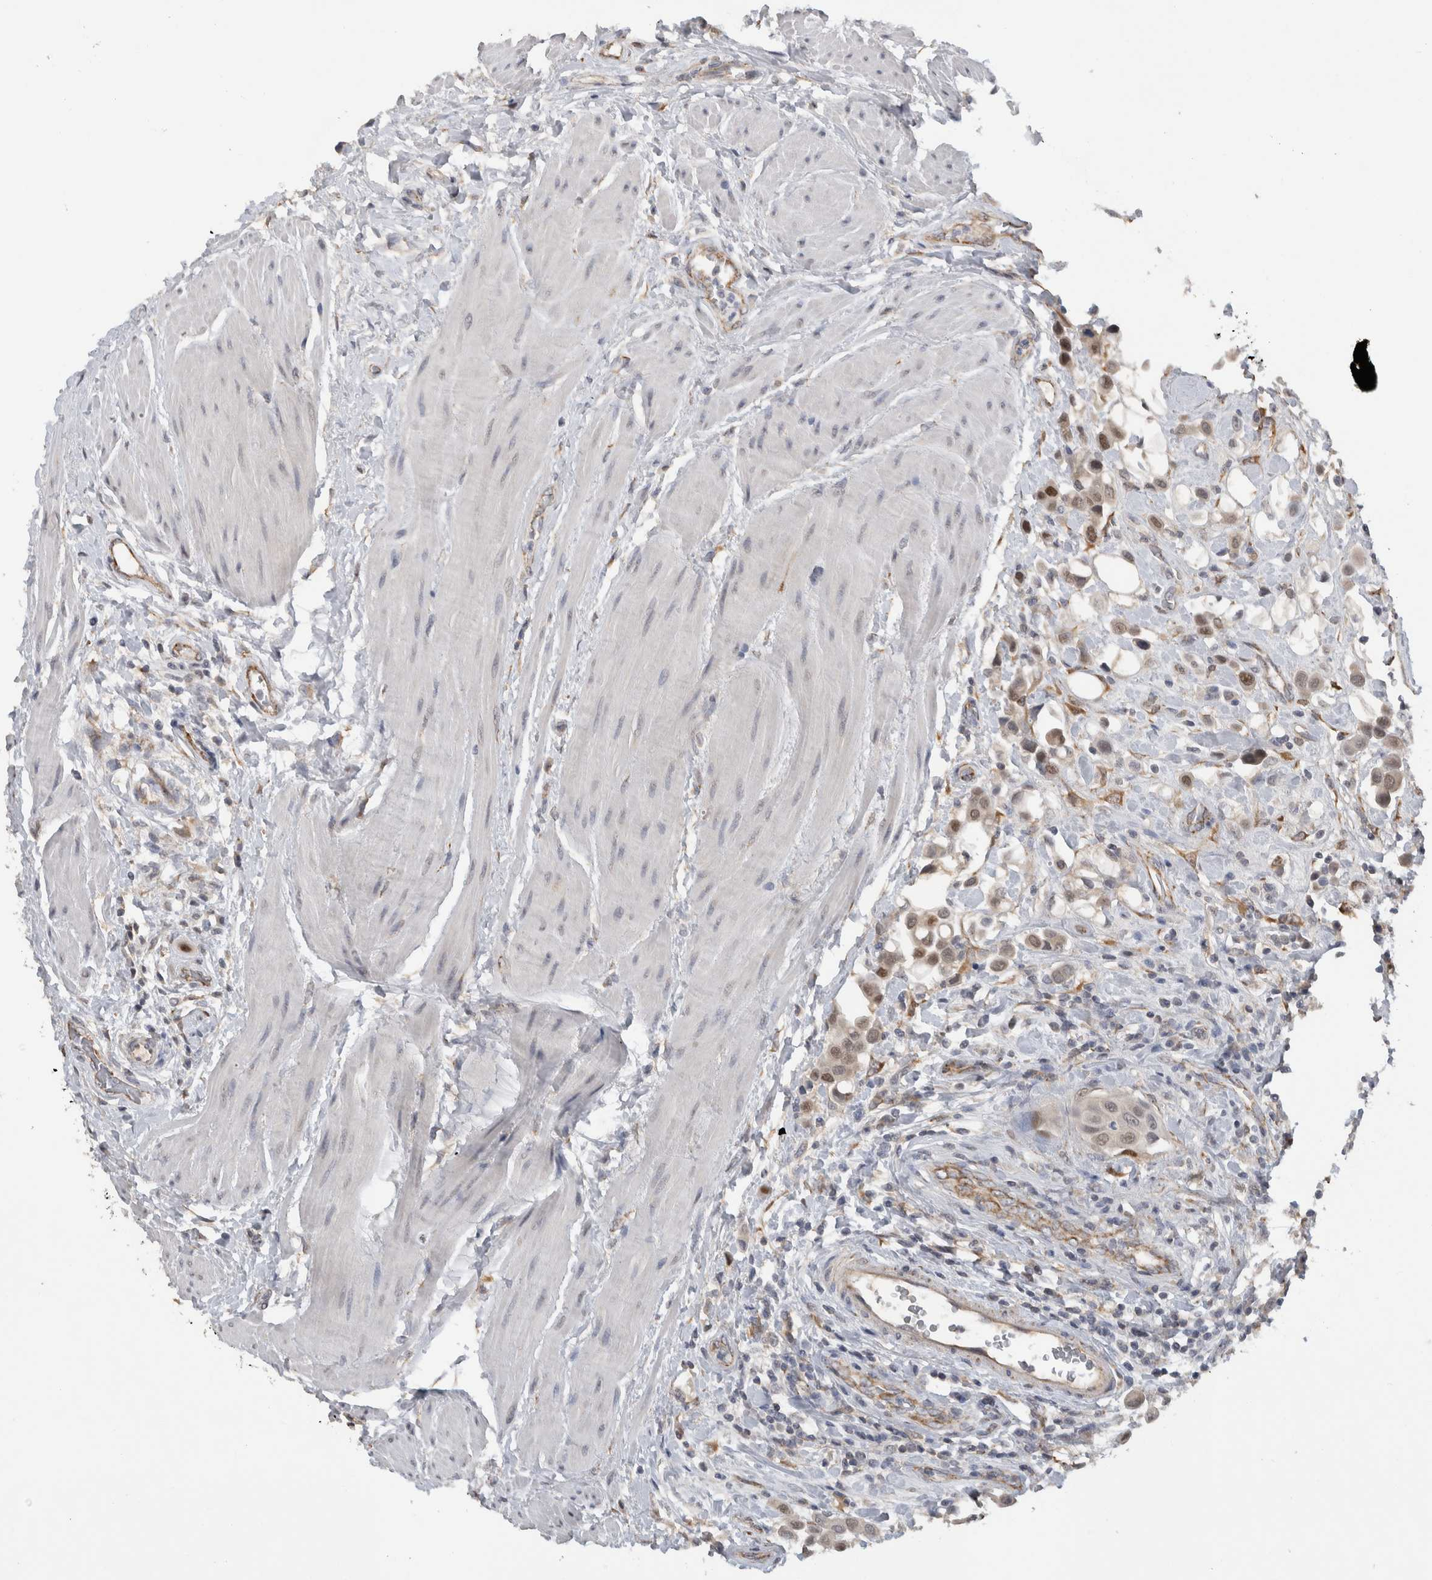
{"staining": {"intensity": "moderate", "quantity": "25%-75%", "location": "nuclear"}, "tissue": "urothelial cancer", "cell_type": "Tumor cells", "image_type": "cancer", "snomed": [{"axis": "morphology", "description": "Urothelial carcinoma, High grade"}, {"axis": "topography", "description": "Urinary bladder"}], "caption": "A high-resolution micrograph shows IHC staining of urothelial cancer, which displays moderate nuclear positivity in approximately 25%-75% of tumor cells.", "gene": "DYRK2", "patient": {"sex": "male", "age": 50}}